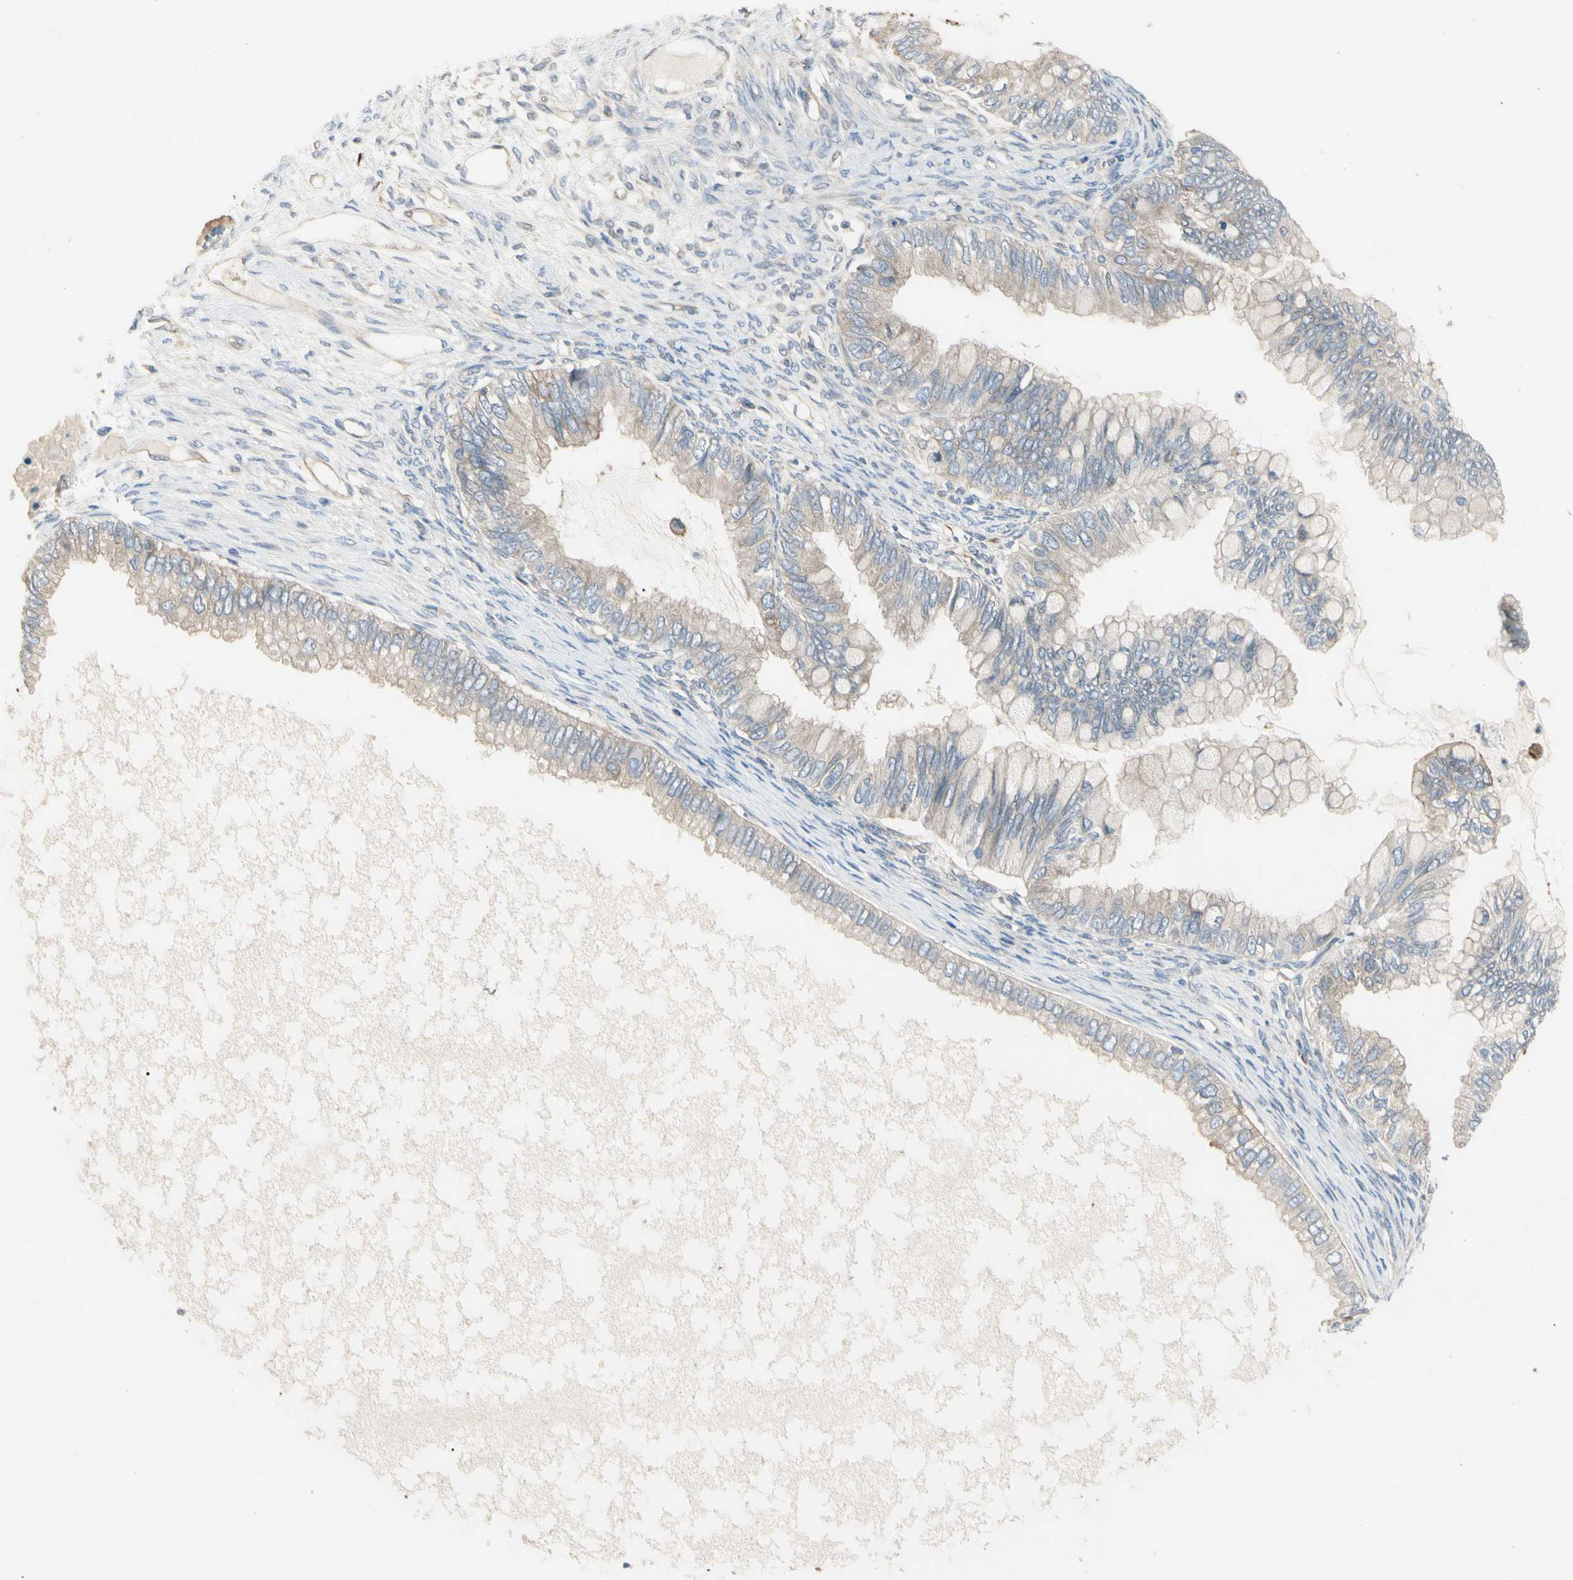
{"staining": {"intensity": "weak", "quantity": ">75%", "location": "cytoplasmic/membranous"}, "tissue": "ovarian cancer", "cell_type": "Tumor cells", "image_type": "cancer", "snomed": [{"axis": "morphology", "description": "Cystadenocarcinoma, mucinous, NOS"}, {"axis": "topography", "description": "Ovary"}], "caption": "Immunohistochemical staining of human ovarian cancer displays low levels of weak cytoplasmic/membranous protein staining in about >75% of tumor cells.", "gene": "NFKB2", "patient": {"sex": "female", "age": 80}}